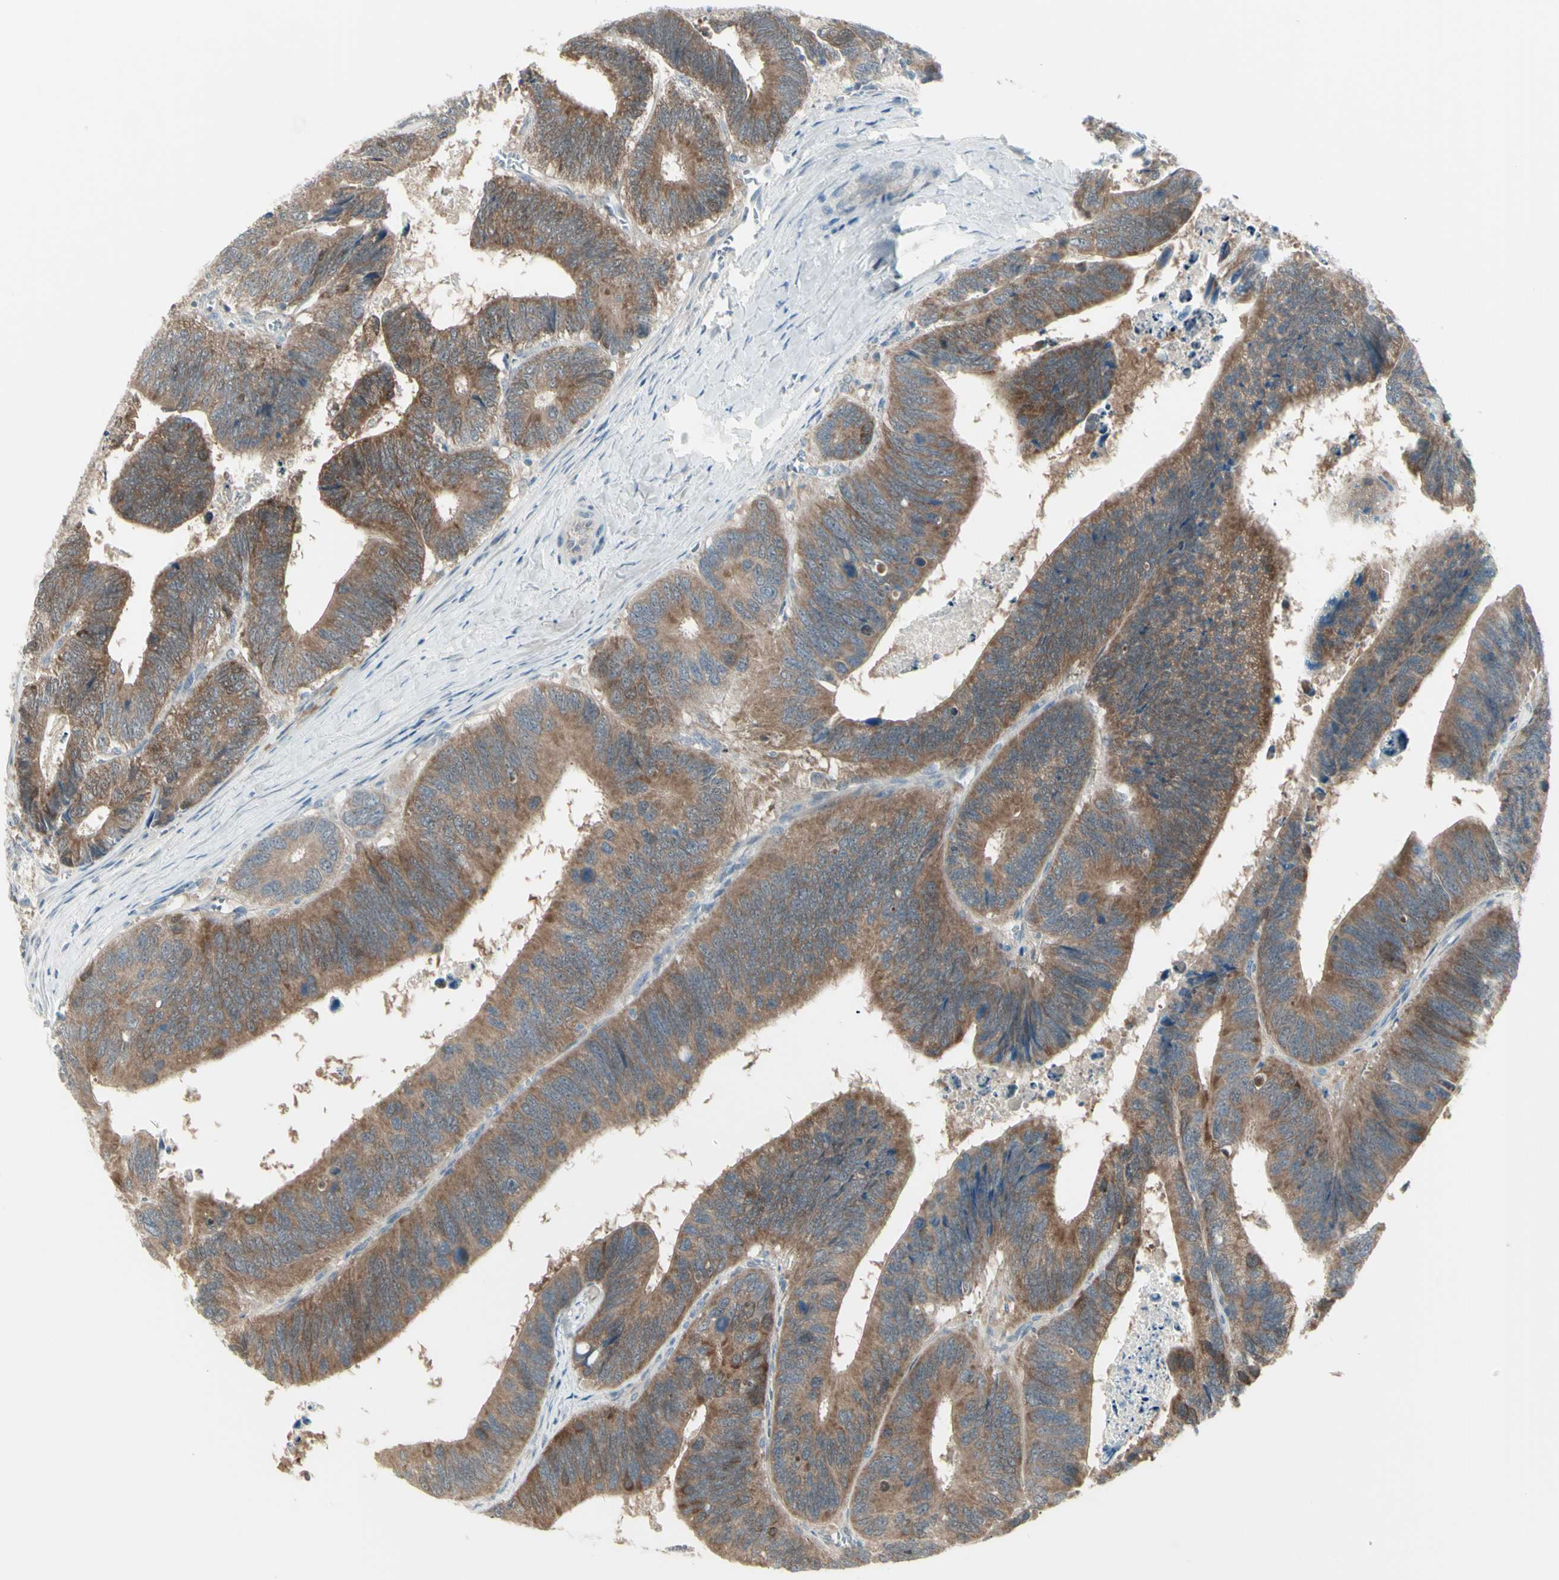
{"staining": {"intensity": "moderate", "quantity": "25%-75%", "location": "cytoplasmic/membranous"}, "tissue": "colorectal cancer", "cell_type": "Tumor cells", "image_type": "cancer", "snomed": [{"axis": "morphology", "description": "Adenocarcinoma, NOS"}, {"axis": "topography", "description": "Colon"}], "caption": "High-power microscopy captured an immunohistochemistry histopathology image of colorectal cancer (adenocarcinoma), revealing moderate cytoplasmic/membranous expression in about 25%-75% of tumor cells. The protein is shown in brown color, while the nuclei are stained blue.", "gene": "NAXD", "patient": {"sex": "male", "age": 72}}